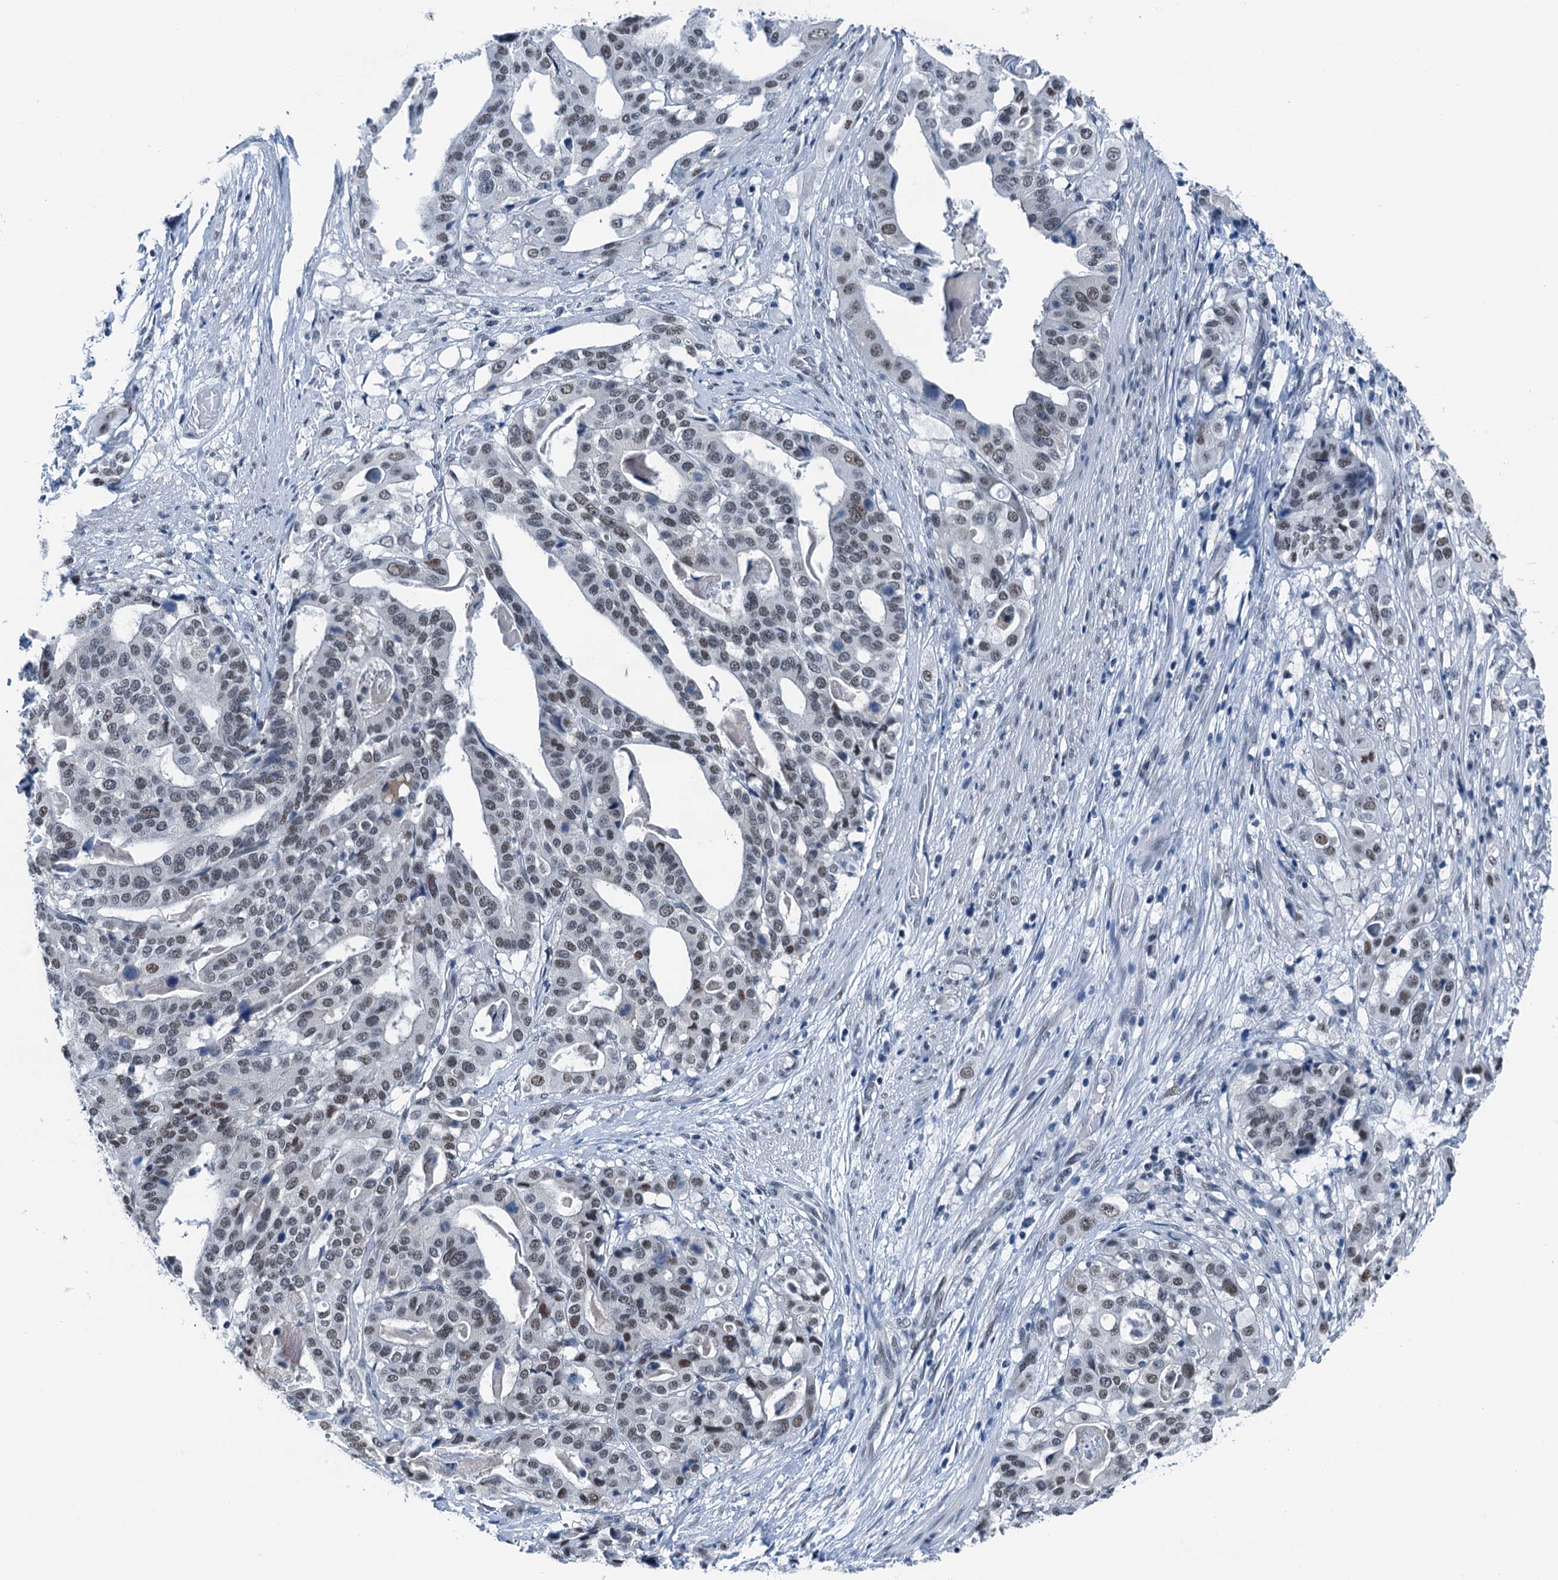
{"staining": {"intensity": "moderate", "quantity": "<25%", "location": "nuclear"}, "tissue": "stomach cancer", "cell_type": "Tumor cells", "image_type": "cancer", "snomed": [{"axis": "morphology", "description": "Adenocarcinoma, NOS"}, {"axis": "topography", "description": "Stomach"}], "caption": "This is a micrograph of IHC staining of stomach cancer, which shows moderate staining in the nuclear of tumor cells.", "gene": "TRPT1", "patient": {"sex": "male", "age": 48}}